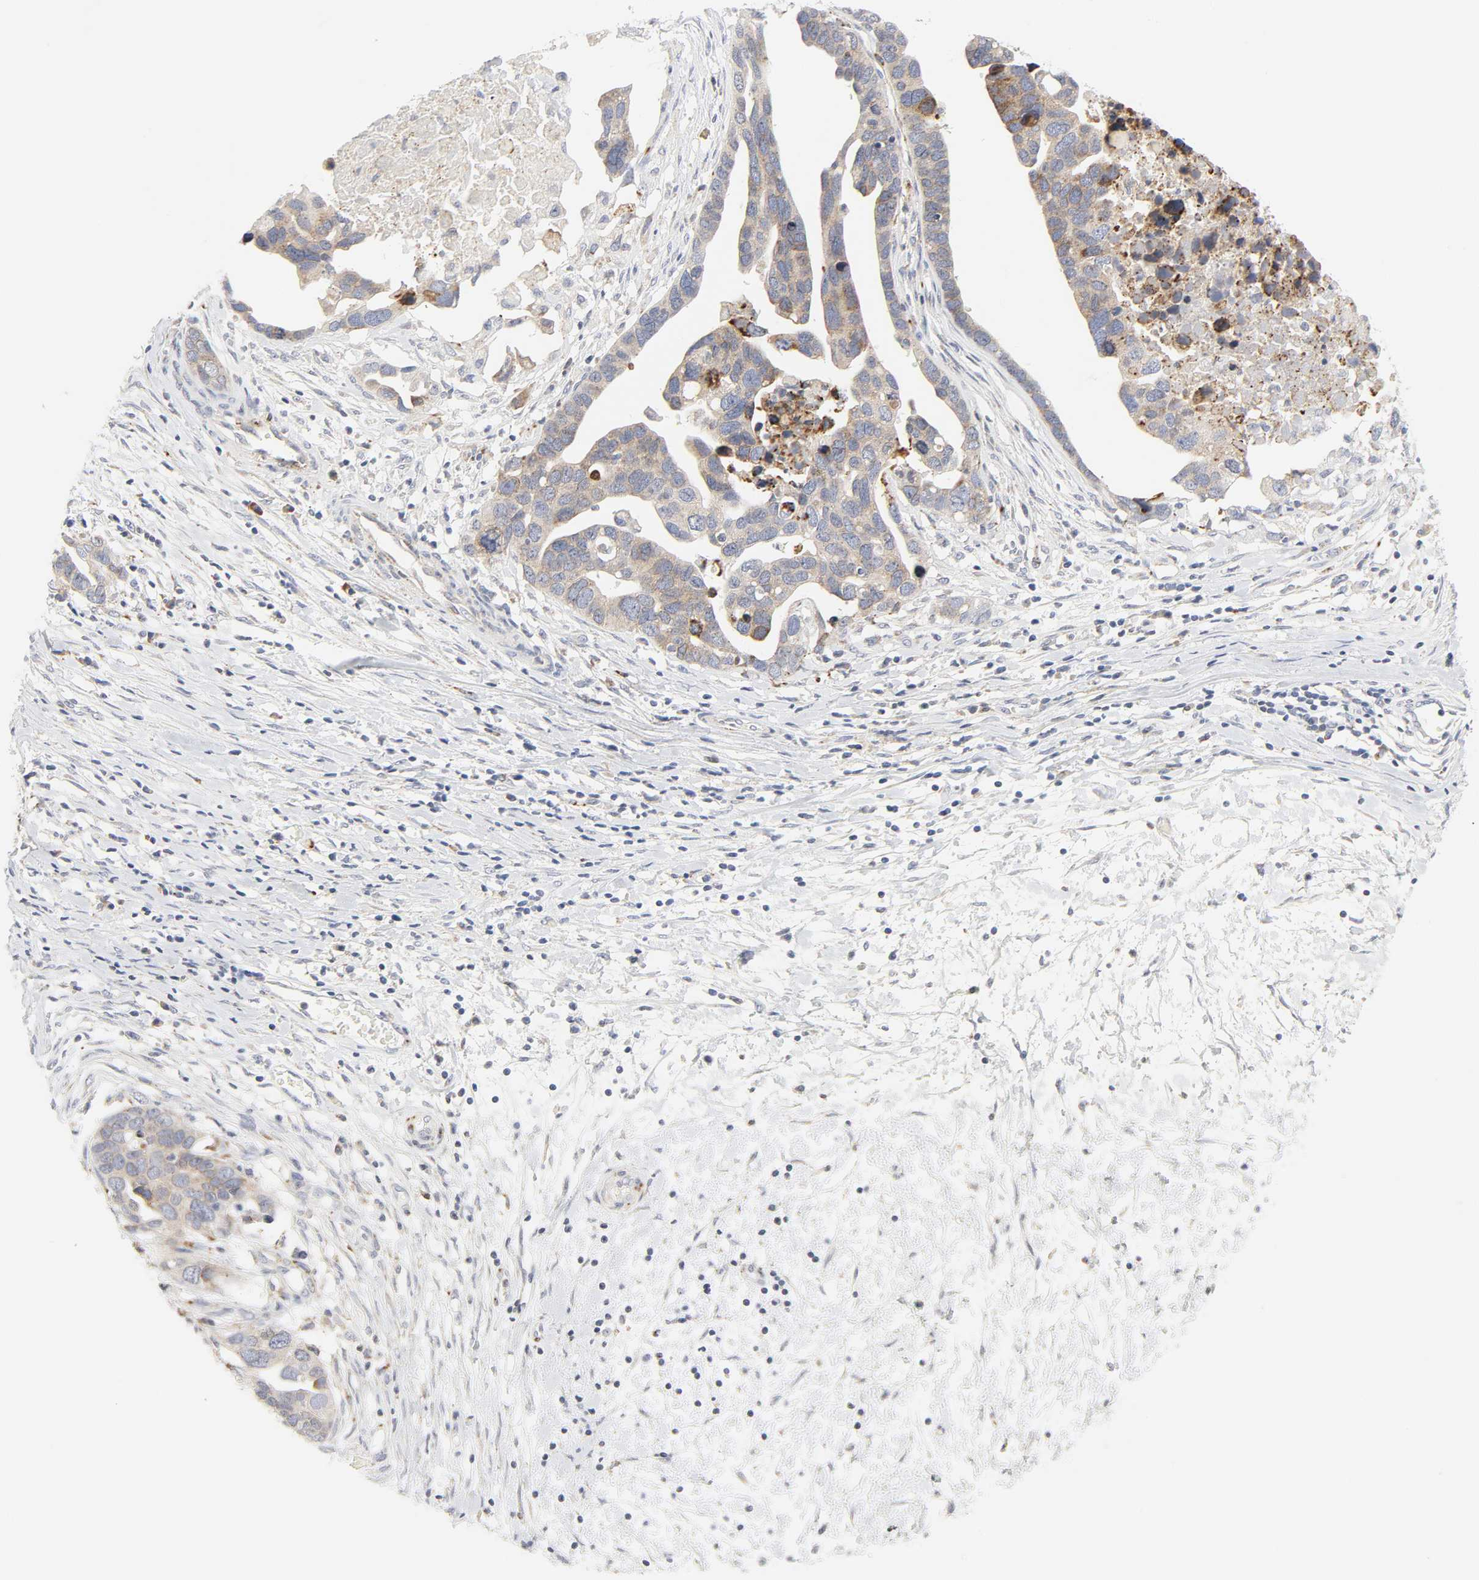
{"staining": {"intensity": "weak", "quantity": ">75%", "location": "cytoplasmic/membranous"}, "tissue": "ovarian cancer", "cell_type": "Tumor cells", "image_type": "cancer", "snomed": [{"axis": "morphology", "description": "Cystadenocarcinoma, serous, NOS"}, {"axis": "topography", "description": "Ovary"}], "caption": "Immunohistochemistry (IHC) (DAB) staining of ovarian cancer (serous cystadenocarcinoma) displays weak cytoplasmic/membranous protein expression in approximately >75% of tumor cells.", "gene": "LRP6", "patient": {"sex": "female", "age": 54}}